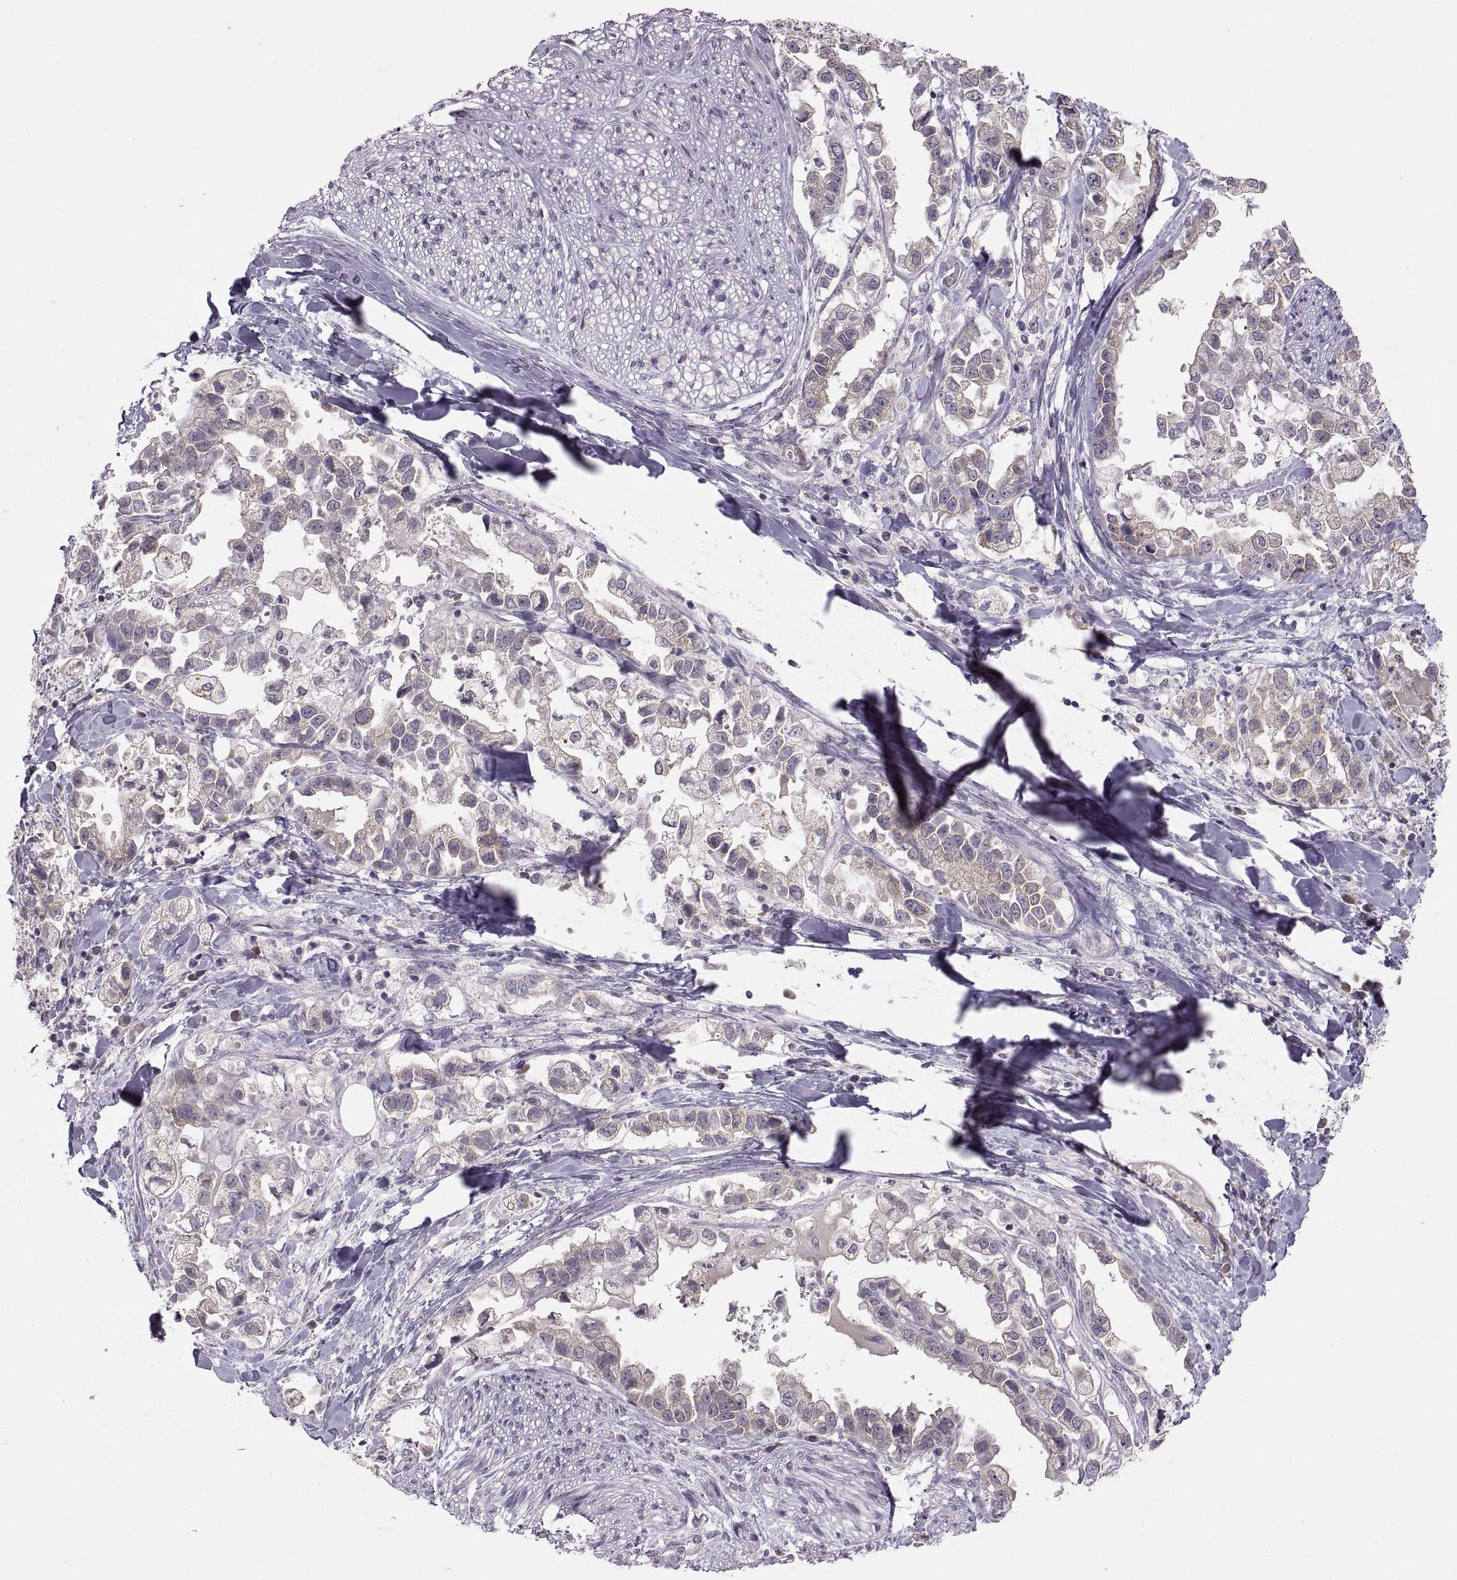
{"staining": {"intensity": "moderate", "quantity": "25%-75%", "location": "cytoplasmic/membranous"}, "tissue": "stomach cancer", "cell_type": "Tumor cells", "image_type": "cancer", "snomed": [{"axis": "morphology", "description": "Adenocarcinoma, NOS"}, {"axis": "topography", "description": "Stomach"}], "caption": "Tumor cells reveal moderate cytoplasmic/membranous positivity in approximately 25%-75% of cells in adenocarcinoma (stomach).", "gene": "HMGCR", "patient": {"sex": "male", "age": 59}}